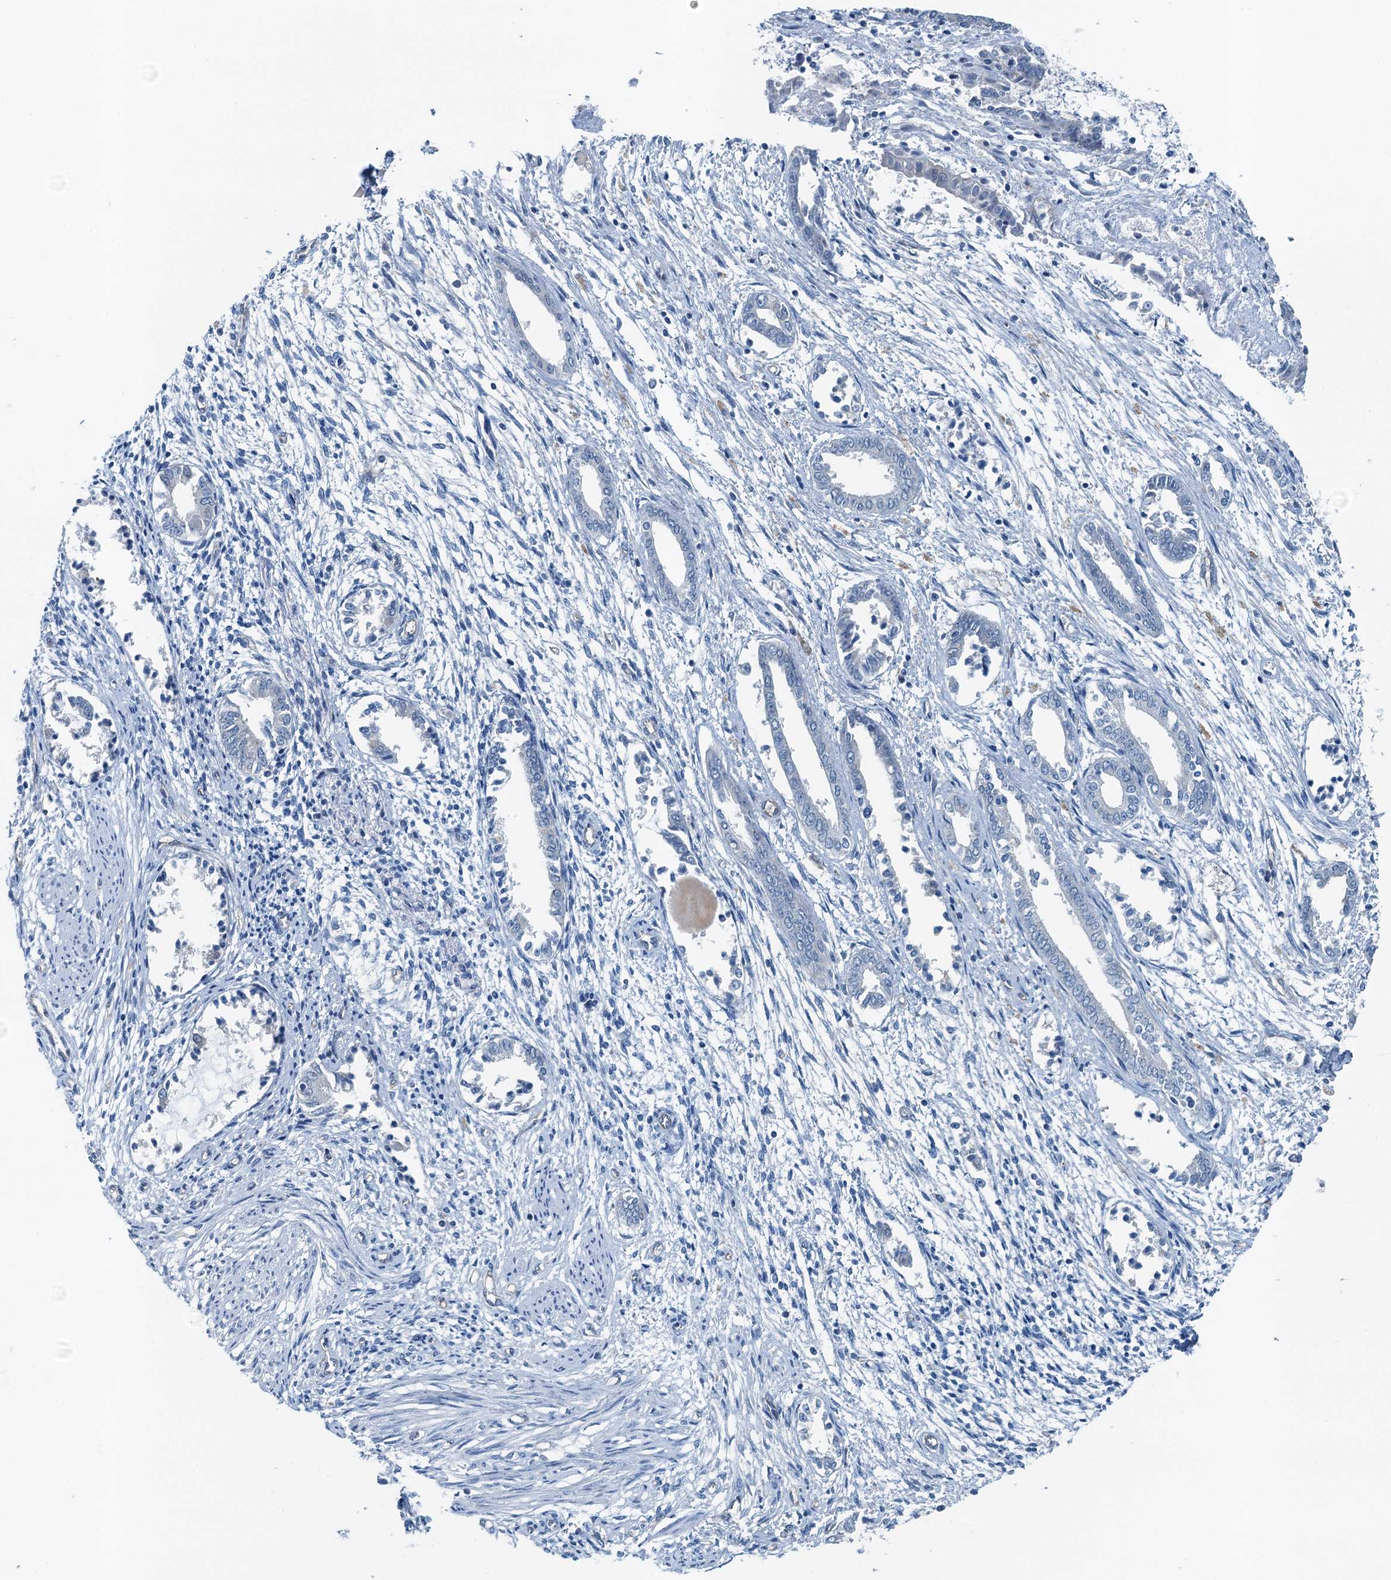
{"staining": {"intensity": "negative", "quantity": "none", "location": "none"}, "tissue": "endometrium", "cell_type": "Cells in endometrial stroma", "image_type": "normal", "snomed": [{"axis": "morphology", "description": "Normal tissue, NOS"}, {"axis": "topography", "description": "Endometrium"}], "caption": "Cells in endometrial stroma show no significant protein positivity in normal endometrium. Brightfield microscopy of IHC stained with DAB (3,3'-diaminobenzidine) (brown) and hematoxylin (blue), captured at high magnification.", "gene": "GFOD2", "patient": {"sex": "female", "age": 56}}